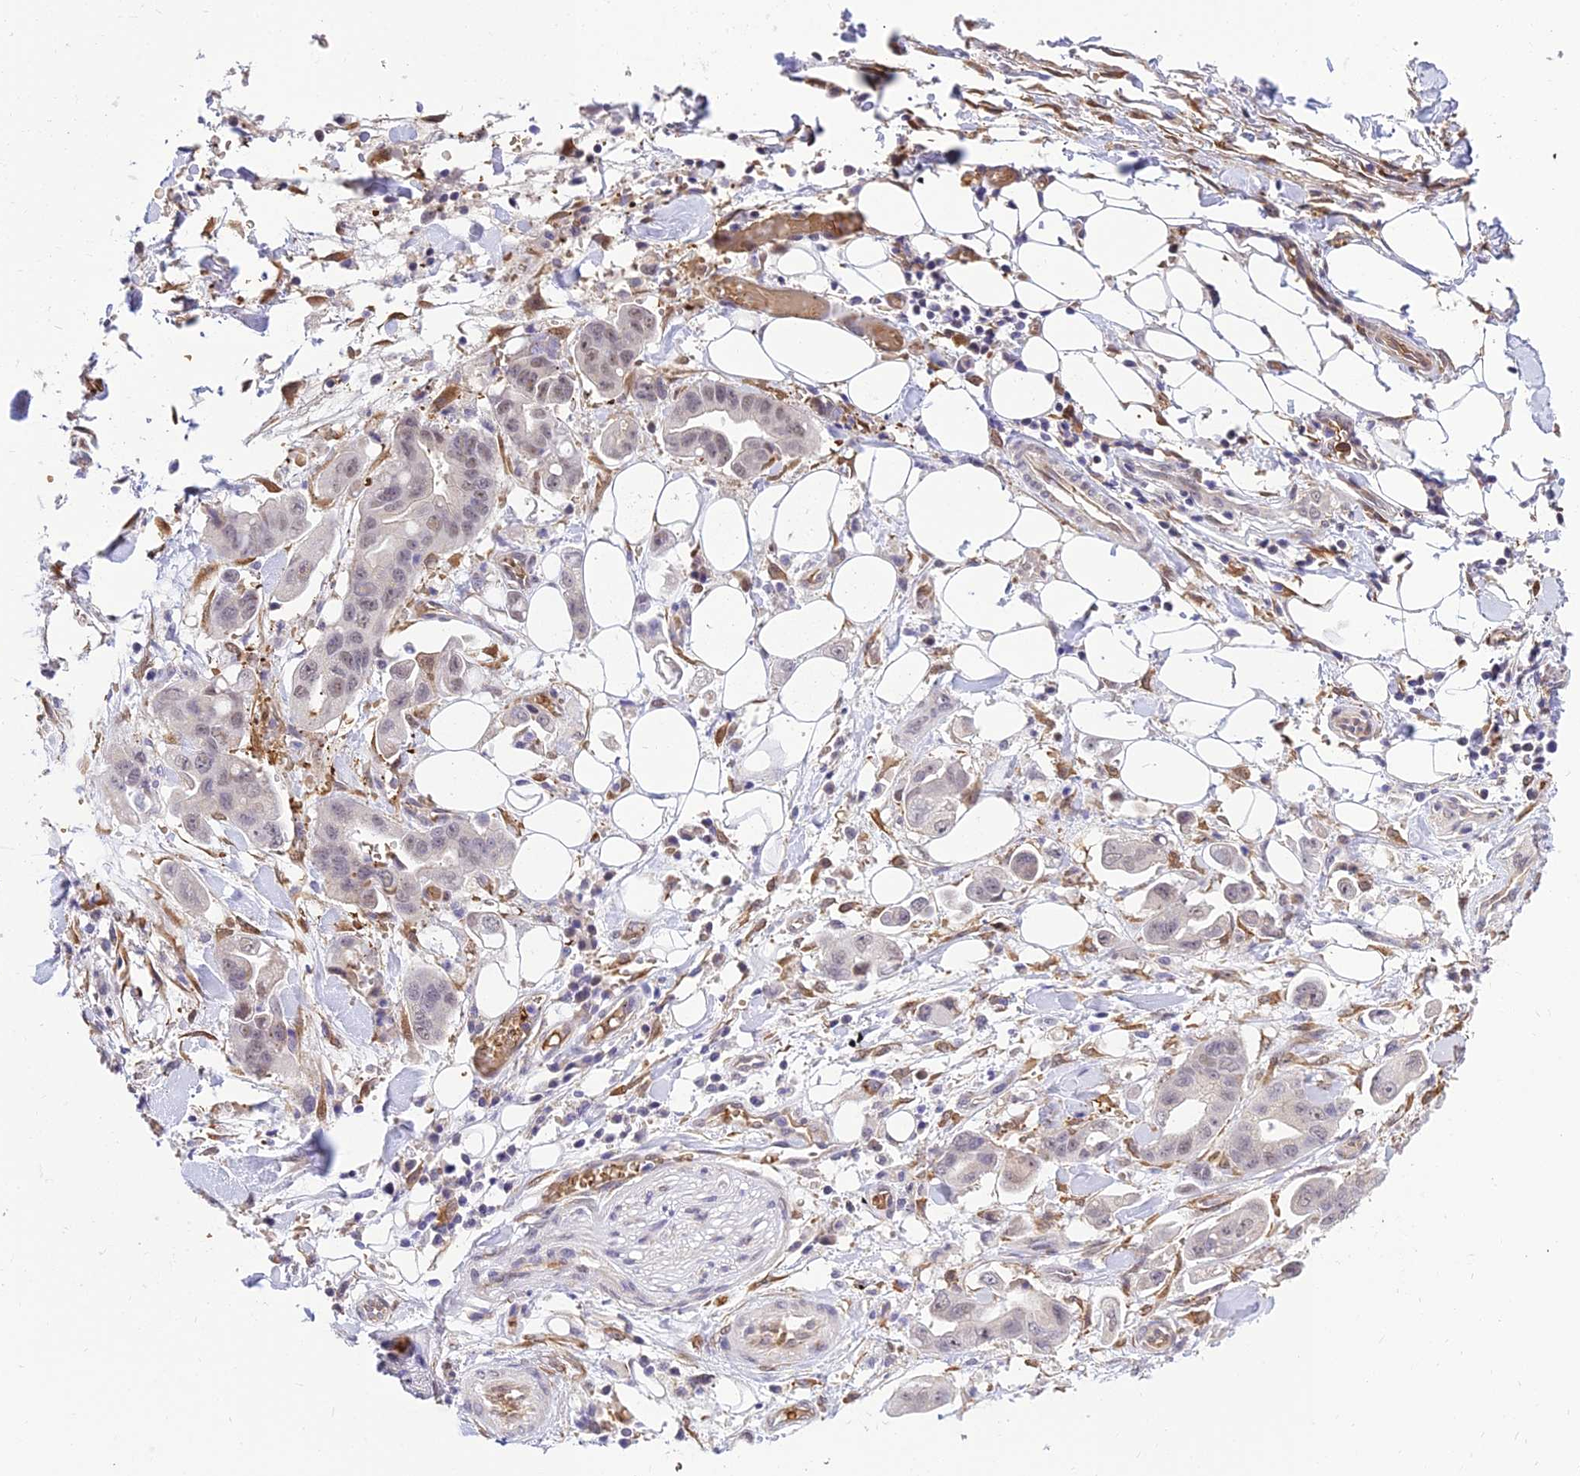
{"staining": {"intensity": "weak", "quantity": "<25%", "location": "nuclear"}, "tissue": "stomach cancer", "cell_type": "Tumor cells", "image_type": "cancer", "snomed": [{"axis": "morphology", "description": "Adenocarcinoma, NOS"}, {"axis": "topography", "description": "Stomach"}], "caption": "Tumor cells are negative for protein expression in human stomach cancer. The staining is performed using DAB brown chromogen with nuclei counter-stained in using hematoxylin.", "gene": "BCL9", "patient": {"sex": "male", "age": 62}}